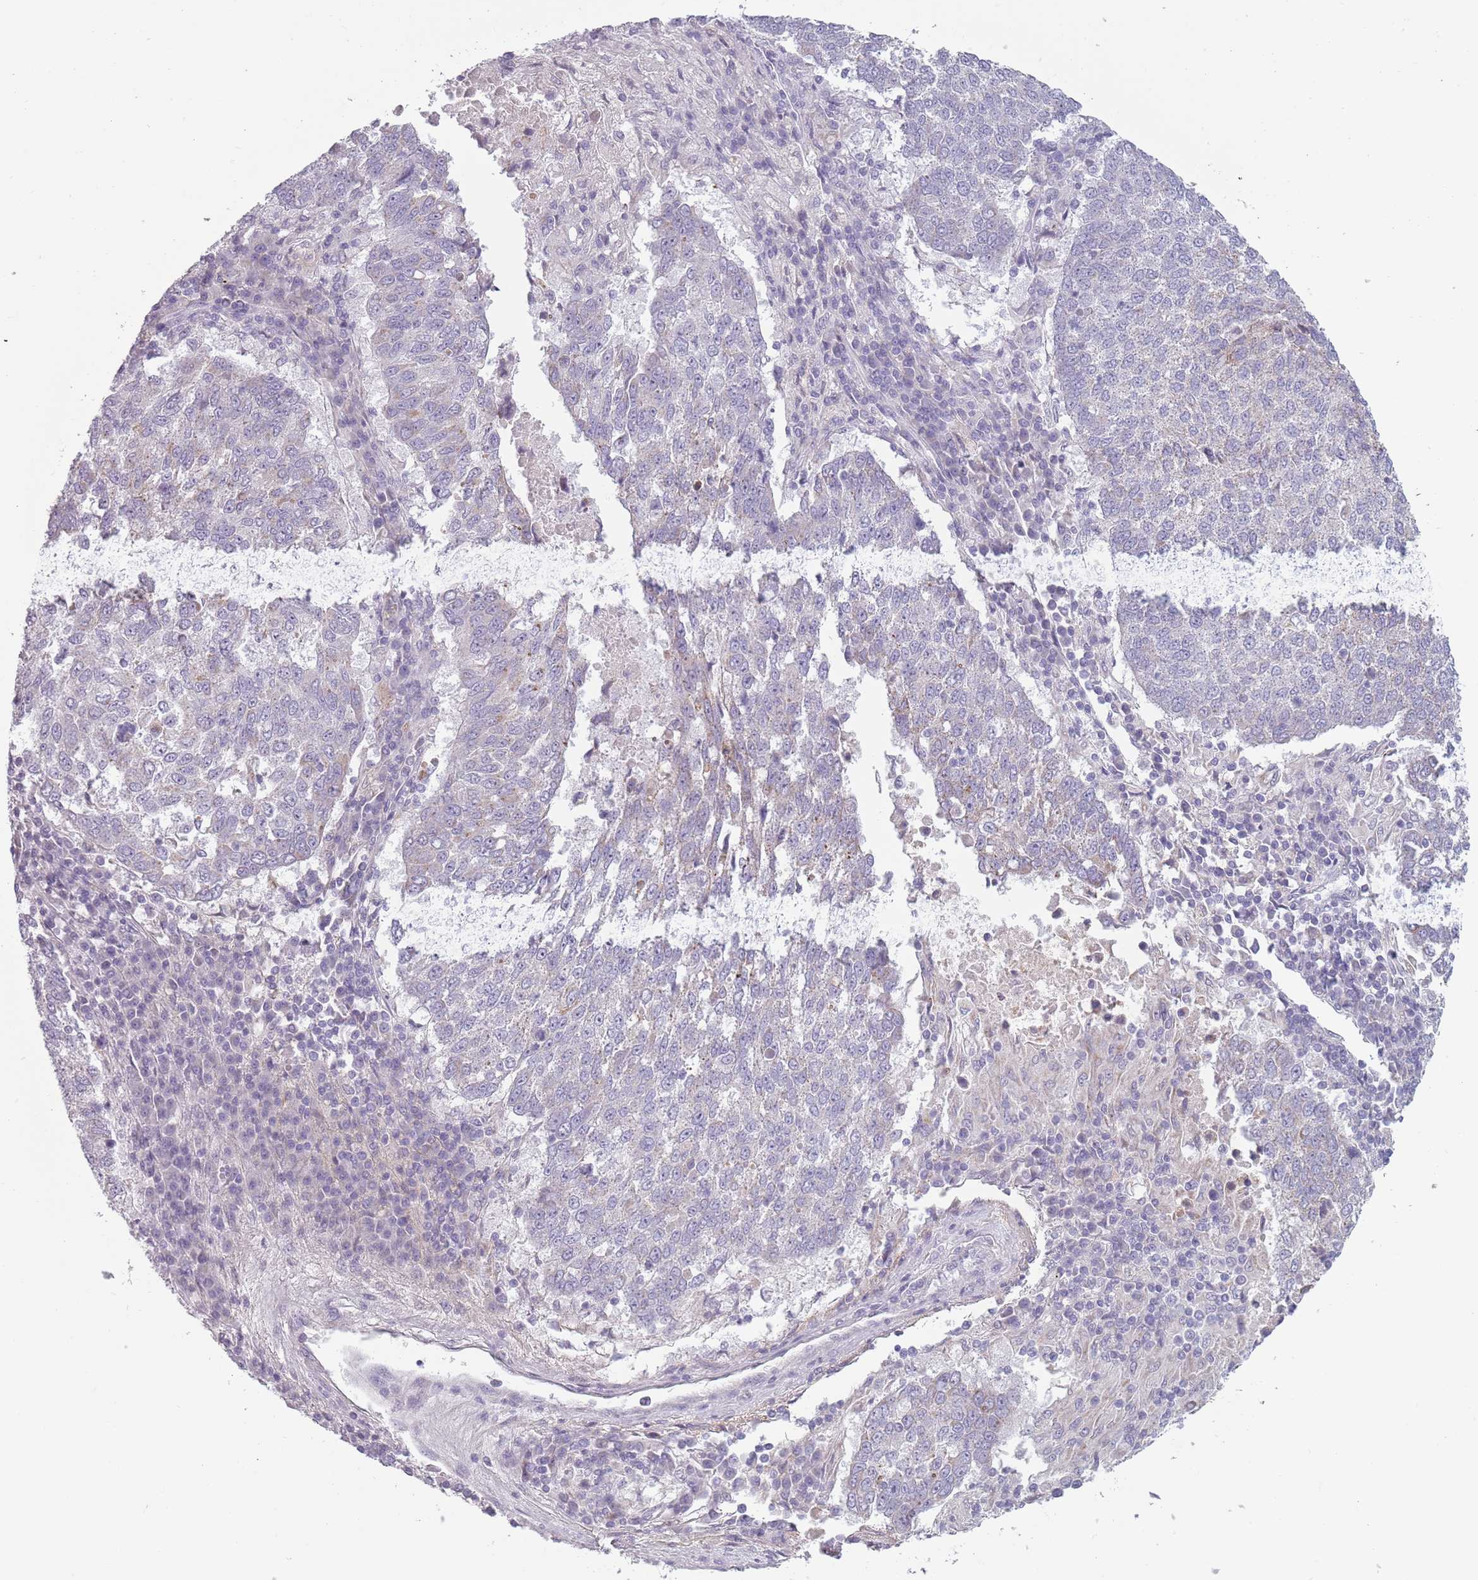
{"staining": {"intensity": "negative", "quantity": "none", "location": "none"}, "tissue": "lung cancer", "cell_type": "Tumor cells", "image_type": "cancer", "snomed": [{"axis": "morphology", "description": "Squamous cell carcinoma, NOS"}, {"axis": "topography", "description": "Lung"}], "caption": "Immunohistochemical staining of lung squamous cell carcinoma displays no significant staining in tumor cells.", "gene": "MEGF8", "patient": {"sex": "male", "age": 73}}